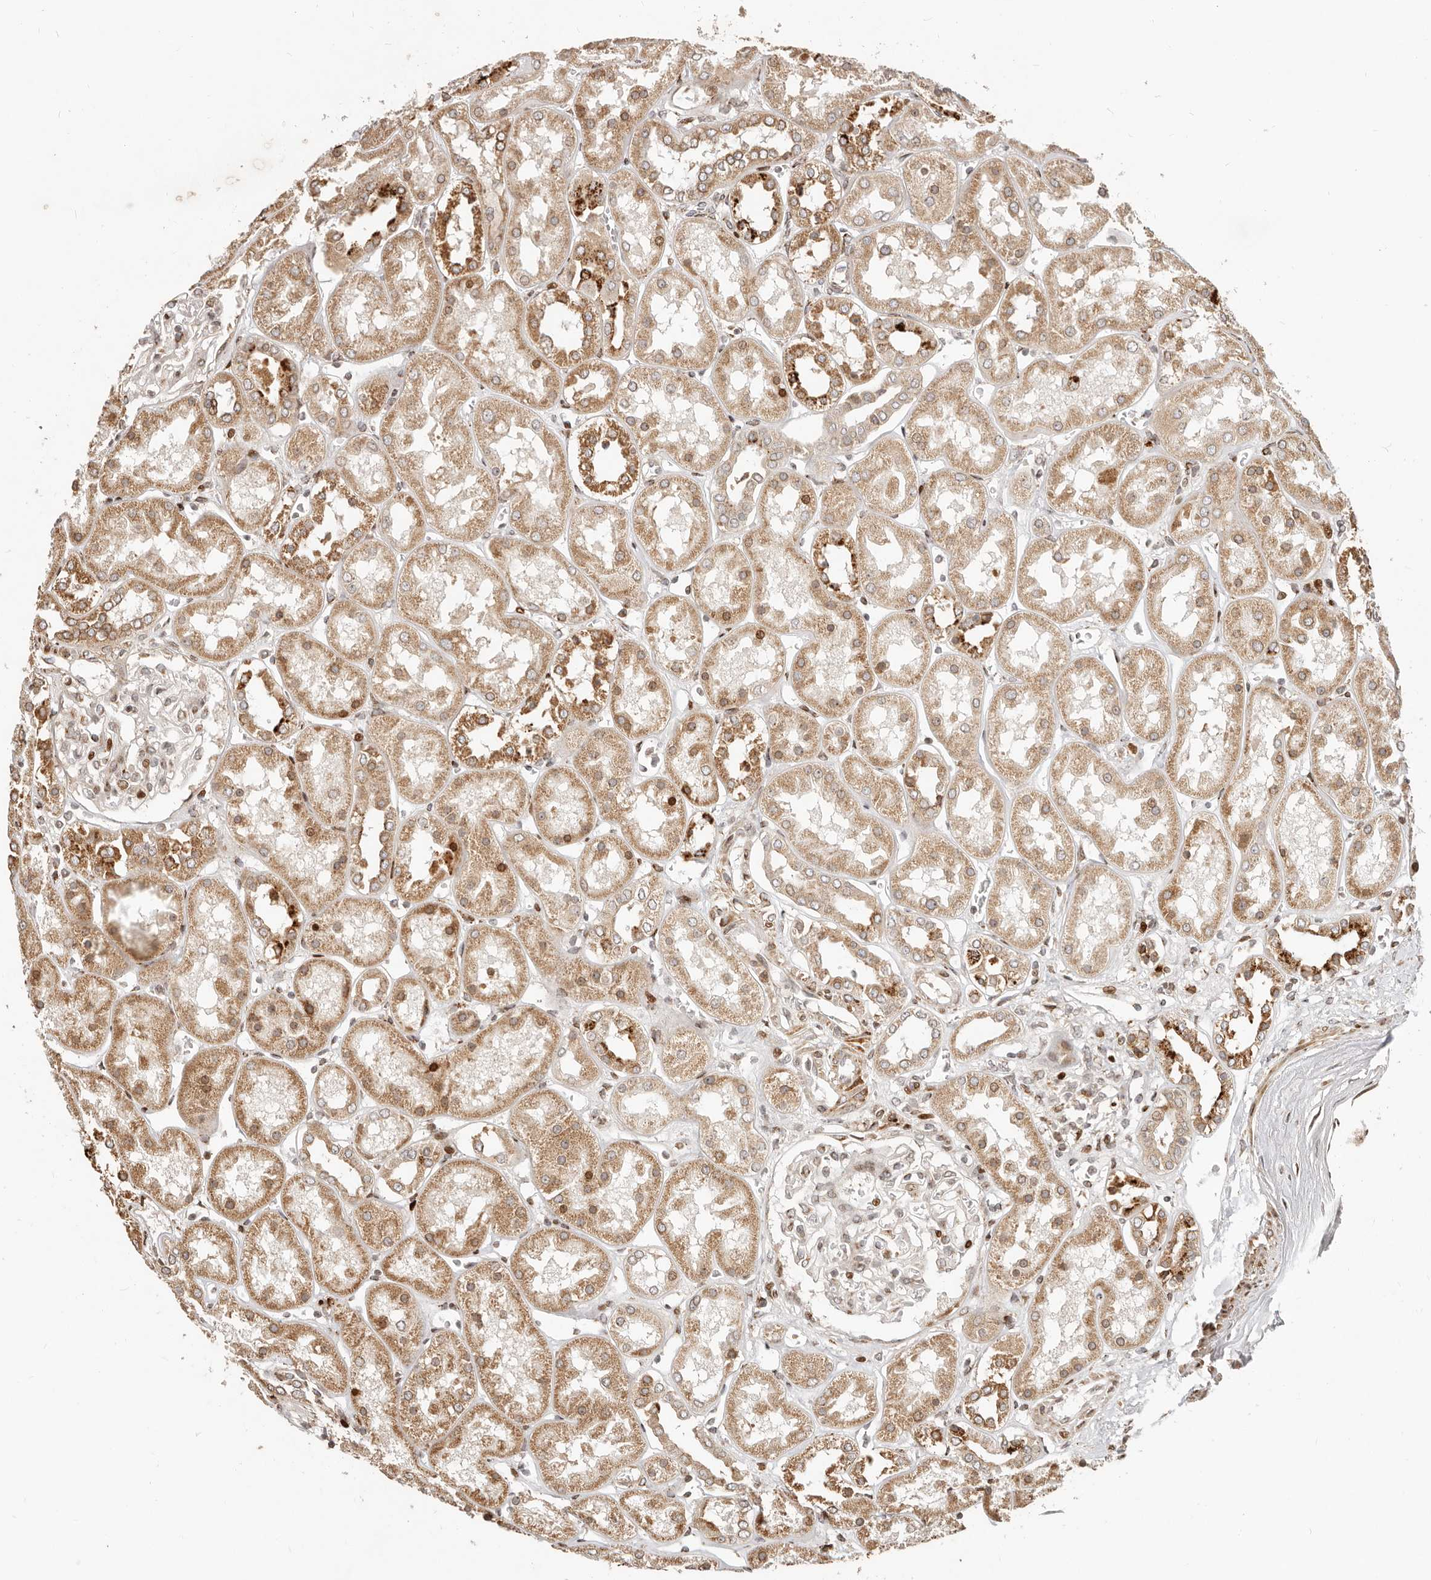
{"staining": {"intensity": "moderate", "quantity": "25%-75%", "location": "cytoplasmic/membranous"}, "tissue": "kidney", "cell_type": "Cells in glomeruli", "image_type": "normal", "snomed": [{"axis": "morphology", "description": "Normal tissue, NOS"}, {"axis": "topography", "description": "Kidney"}], "caption": "DAB (3,3'-diaminobenzidine) immunohistochemical staining of unremarkable human kidney displays moderate cytoplasmic/membranous protein expression in approximately 25%-75% of cells in glomeruli.", "gene": "TRIM4", "patient": {"sex": "male", "age": 70}}